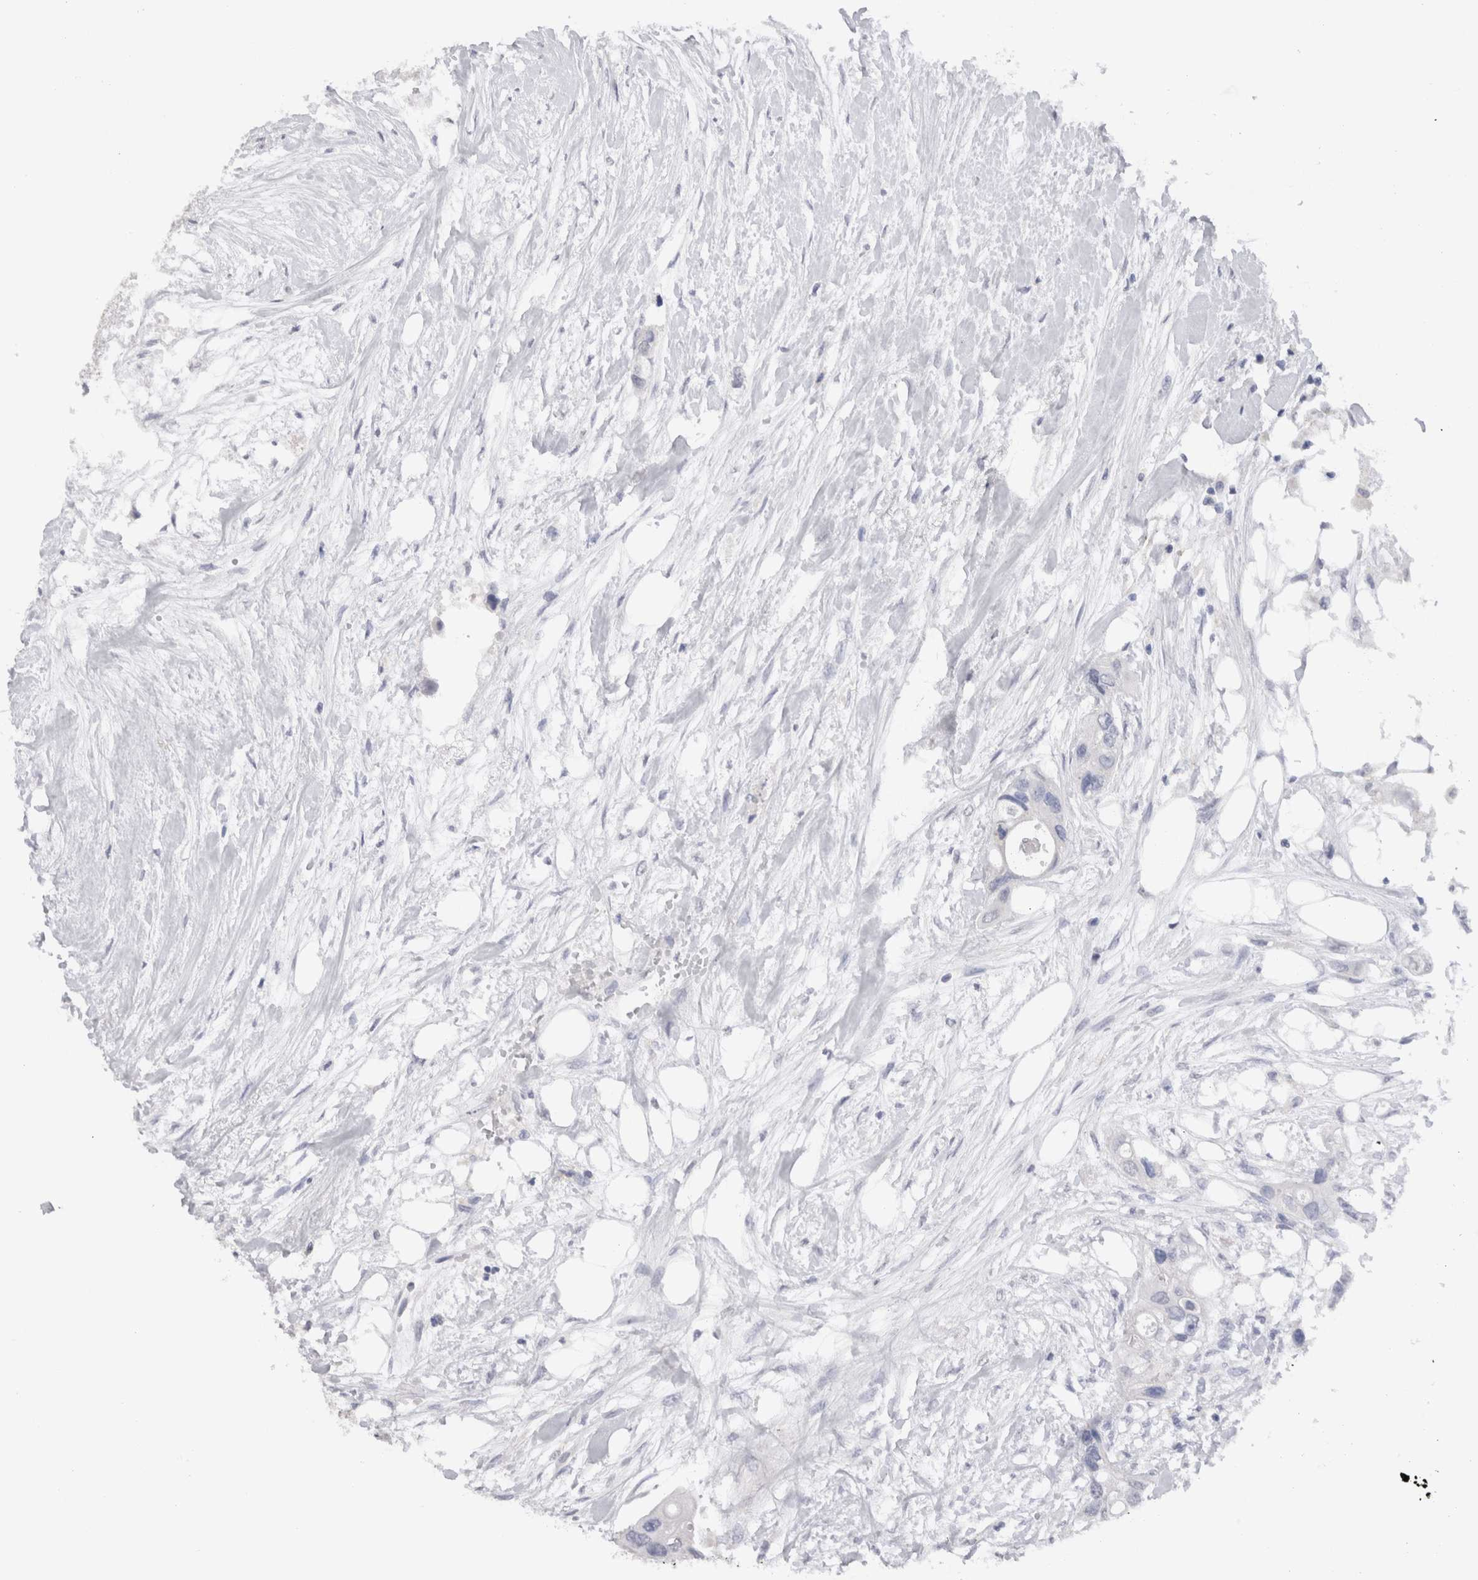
{"staining": {"intensity": "negative", "quantity": "none", "location": "none"}, "tissue": "colorectal cancer", "cell_type": "Tumor cells", "image_type": "cancer", "snomed": [{"axis": "morphology", "description": "Adenocarcinoma, NOS"}, {"axis": "topography", "description": "Colon"}], "caption": "DAB immunohistochemical staining of human colorectal cancer shows no significant expression in tumor cells.", "gene": "CDH6", "patient": {"sex": "female", "age": 57}}